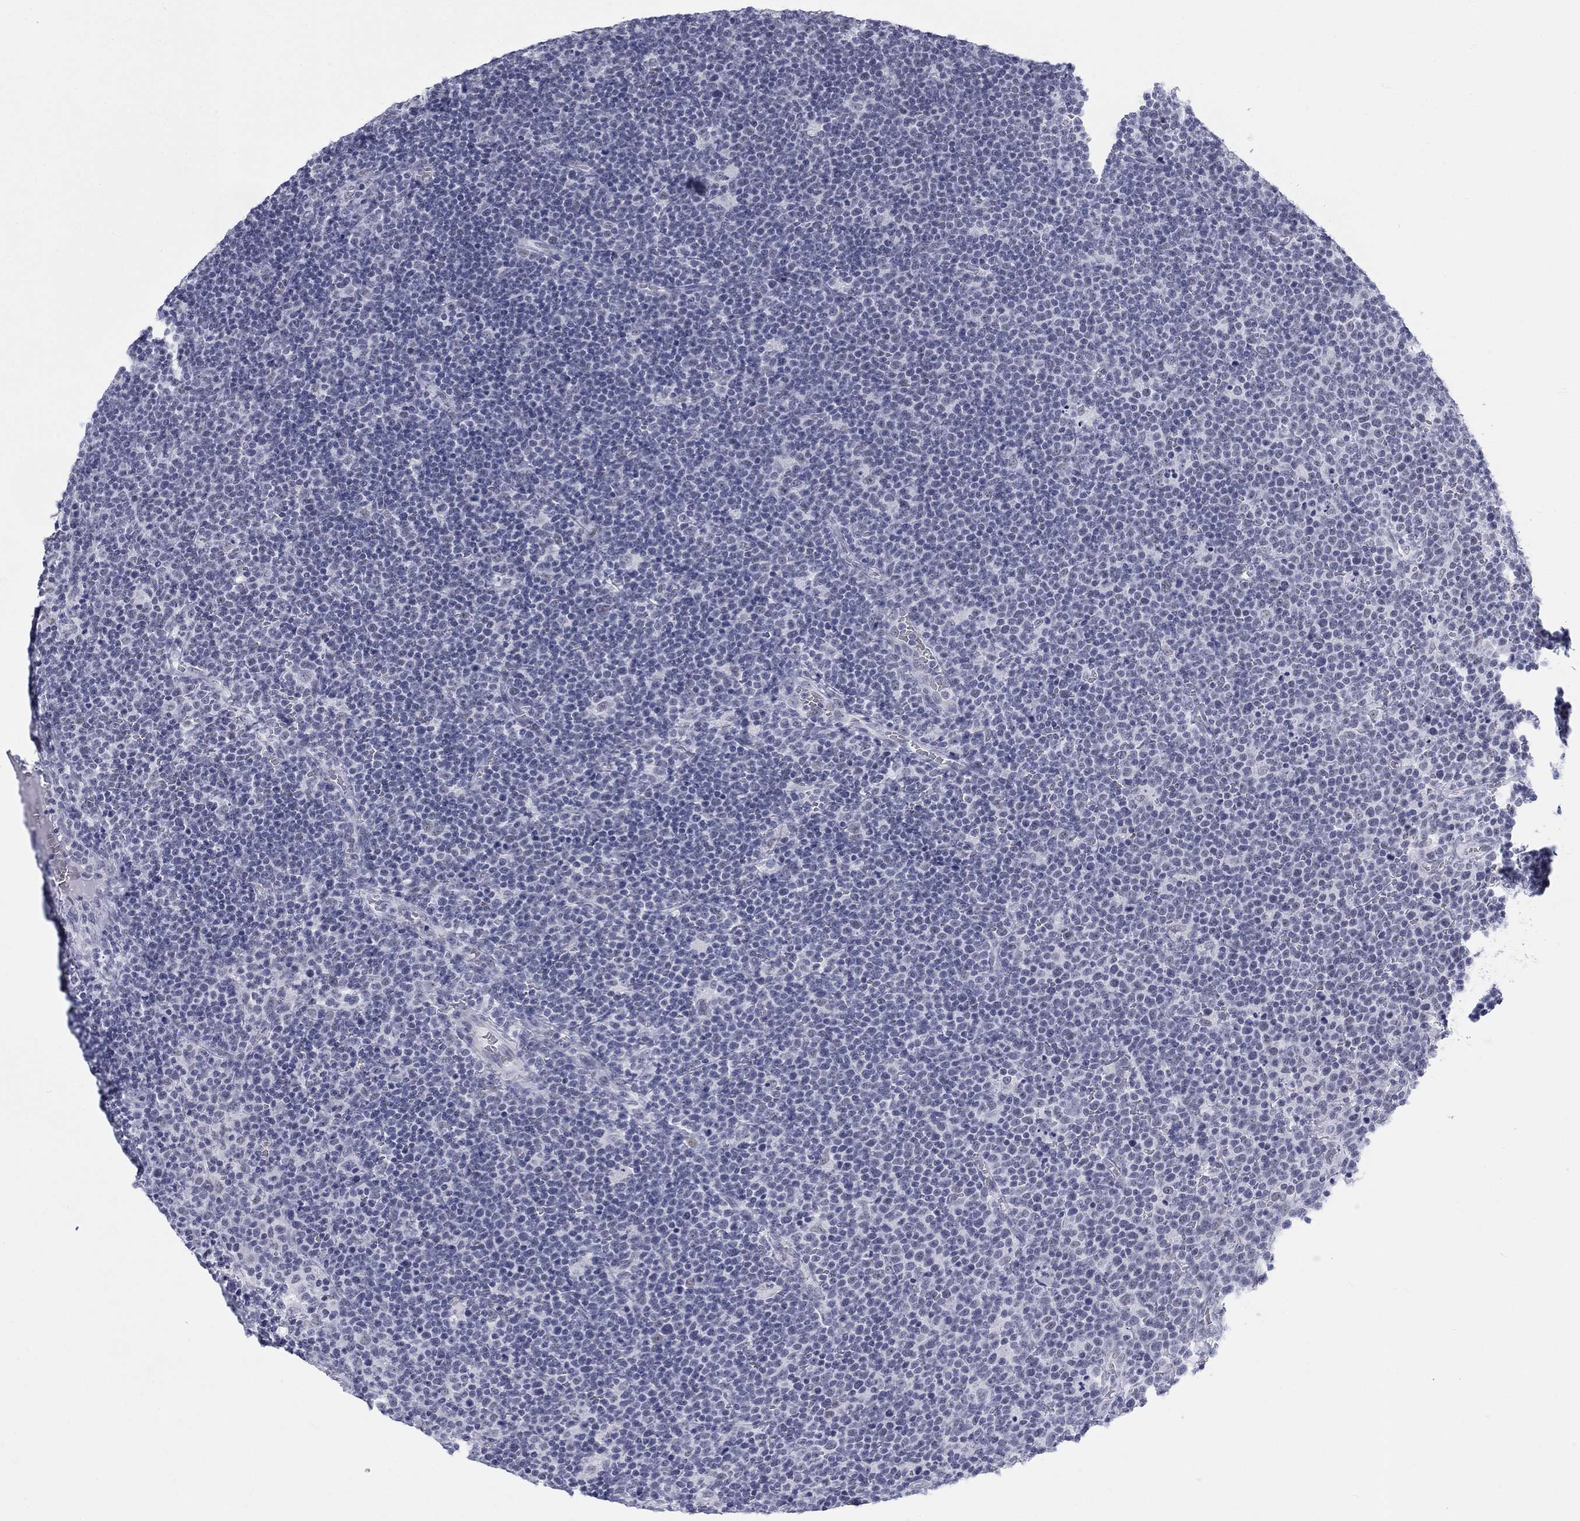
{"staining": {"intensity": "negative", "quantity": "none", "location": "none"}, "tissue": "lymphoma", "cell_type": "Tumor cells", "image_type": "cancer", "snomed": [{"axis": "morphology", "description": "Malignant lymphoma, non-Hodgkin's type, High grade"}, {"axis": "topography", "description": "Lymph node"}], "caption": "A histopathology image of human malignant lymphoma, non-Hodgkin's type (high-grade) is negative for staining in tumor cells. (DAB (3,3'-diaminobenzidine) immunohistochemistry (IHC) visualized using brightfield microscopy, high magnification).", "gene": "DMTN", "patient": {"sex": "male", "age": 61}}